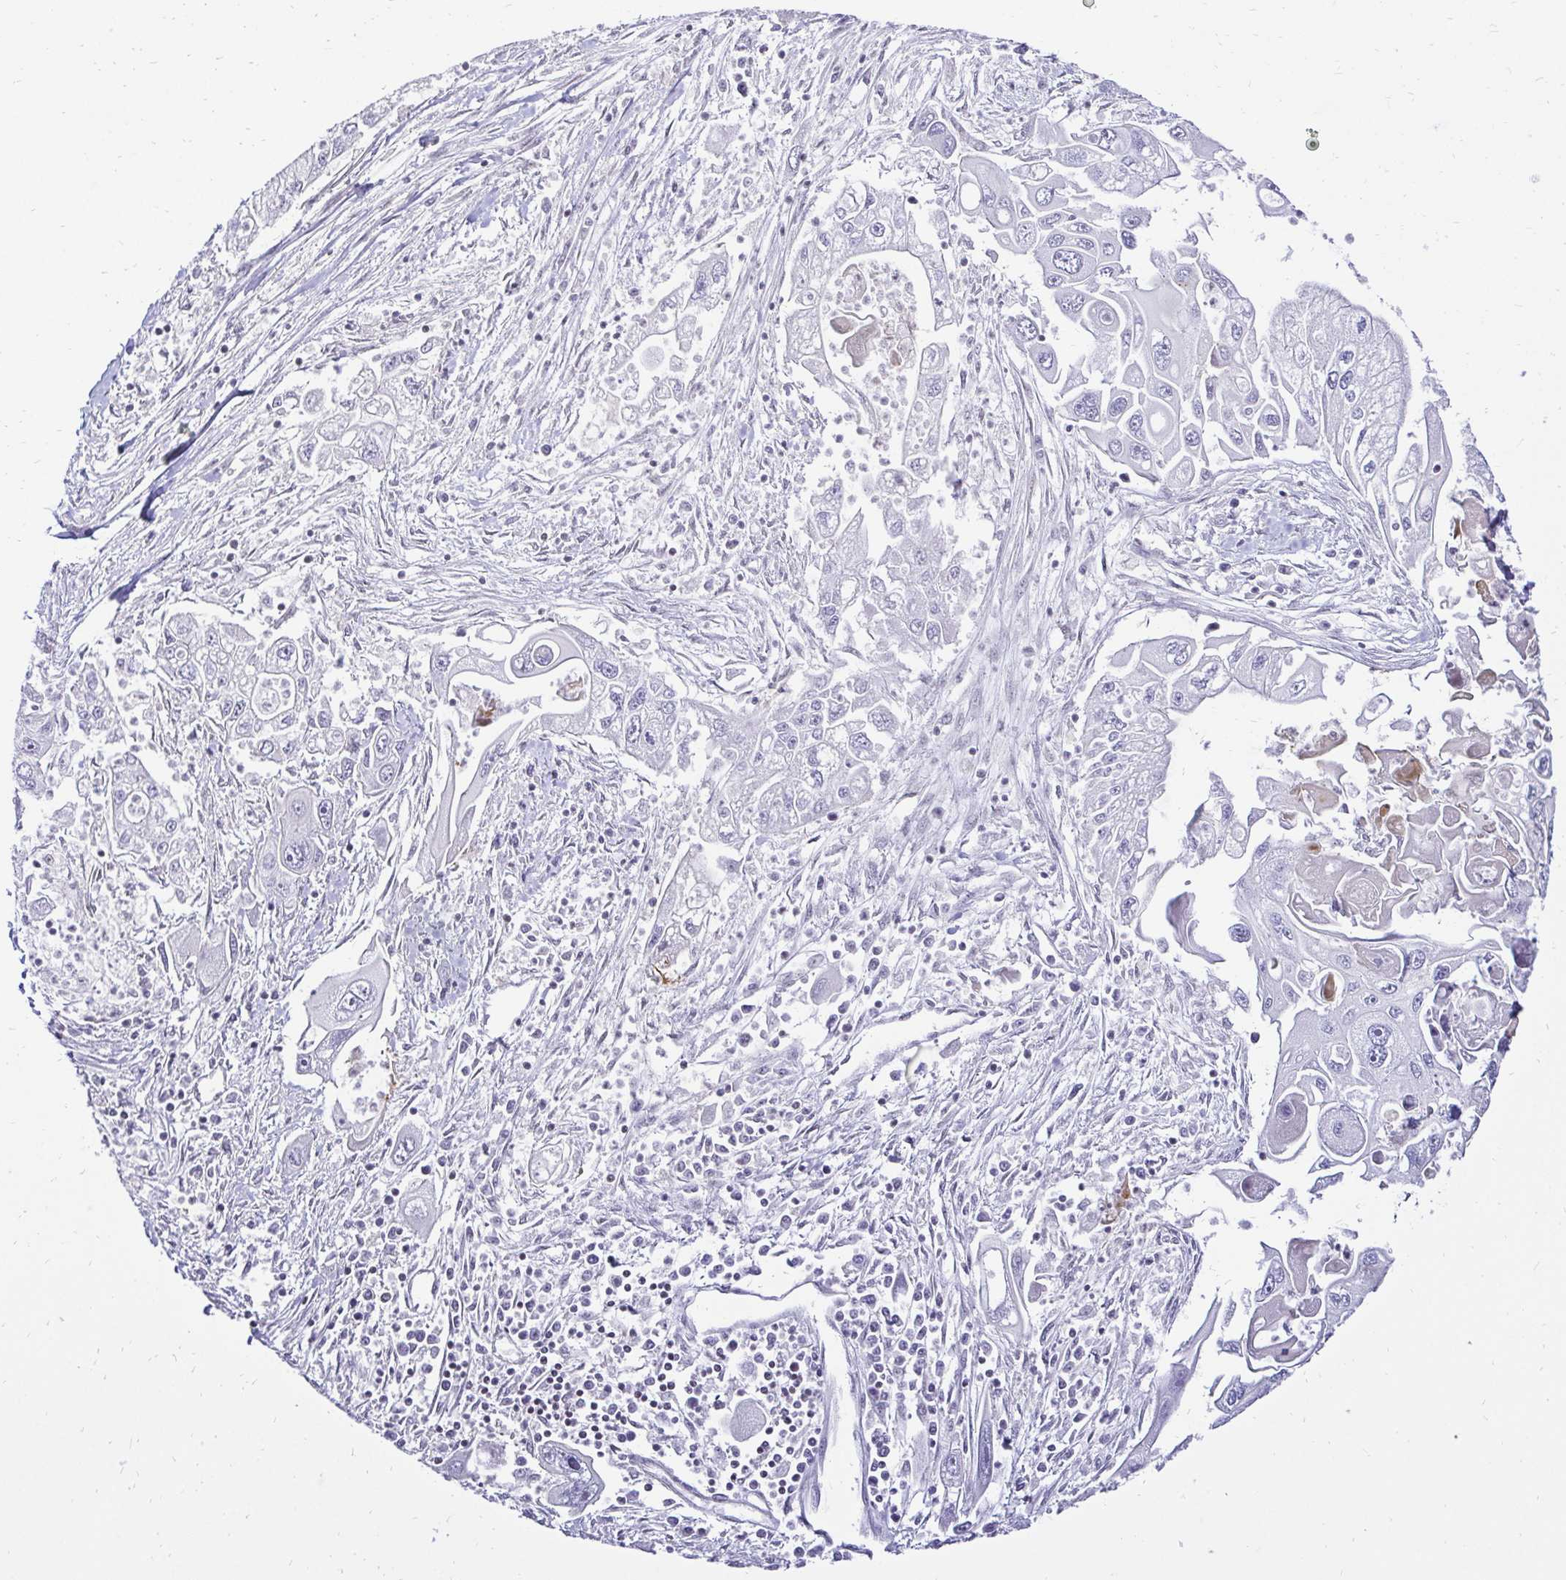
{"staining": {"intensity": "negative", "quantity": "none", "location": "none"}, "tissue": "pancreatic cancer", "cell_type": "Tumor cells", "image_type": "cancer", "snomed": [{"axis": "morphology", "description": "Adenocarcinoma, NOS"}, {"axis": "topography", "description": "Pancreas"}], "caption": "Immunohistochemistry photomicrograph of neoplastic tissue: human adenocarcinoma (pancreatic) stained with DAB exhibits no significant protein expression in tumor cells. (Stains: DAB immunohistochemistry with hematoxylin counter stain, Microscopy: brightfield microscopy at high magnification).", "gene": "ZNF860", "patient": {"sex": "male", "age": 70}}